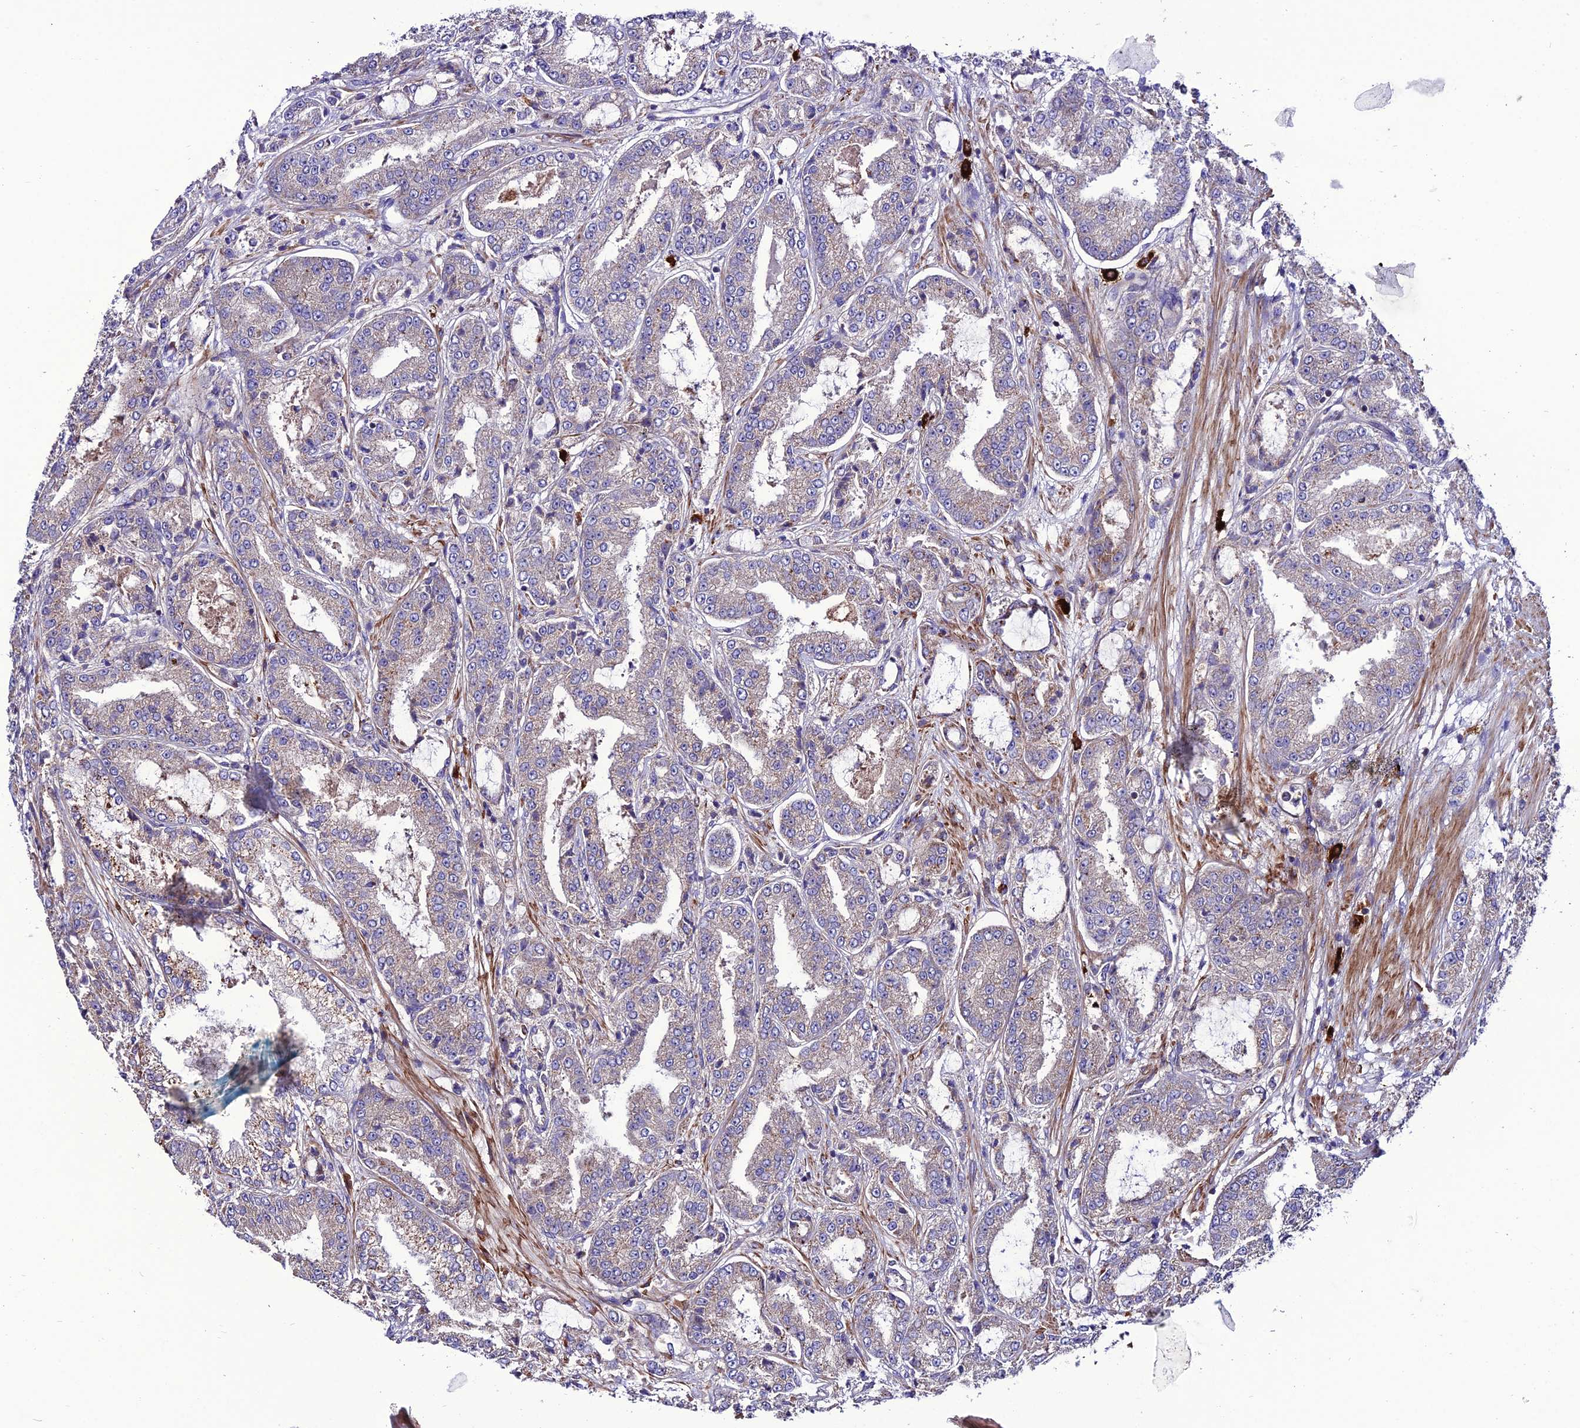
{"staining": {"intensity": "weak", "quantity": "25%-75%", "location": "cytoplasmic/membranous"}, "tissue": "prostate cancer", "cell_type": "Tumor cells", "image_type": "cancer", "snomed": [{"axis": "morphology", "description": "Adenocarcinoma, High grade"}, {"axis": "topography", "description": "Prostate"}], "caption": "Adenocarcinoma (high-grade) (prostate) stained for a protein displays weak cytoplasmic/membranous positivity in tumor cells.", "gene": "PPIL3", "patient": {"sex": "male", "age": 71}}